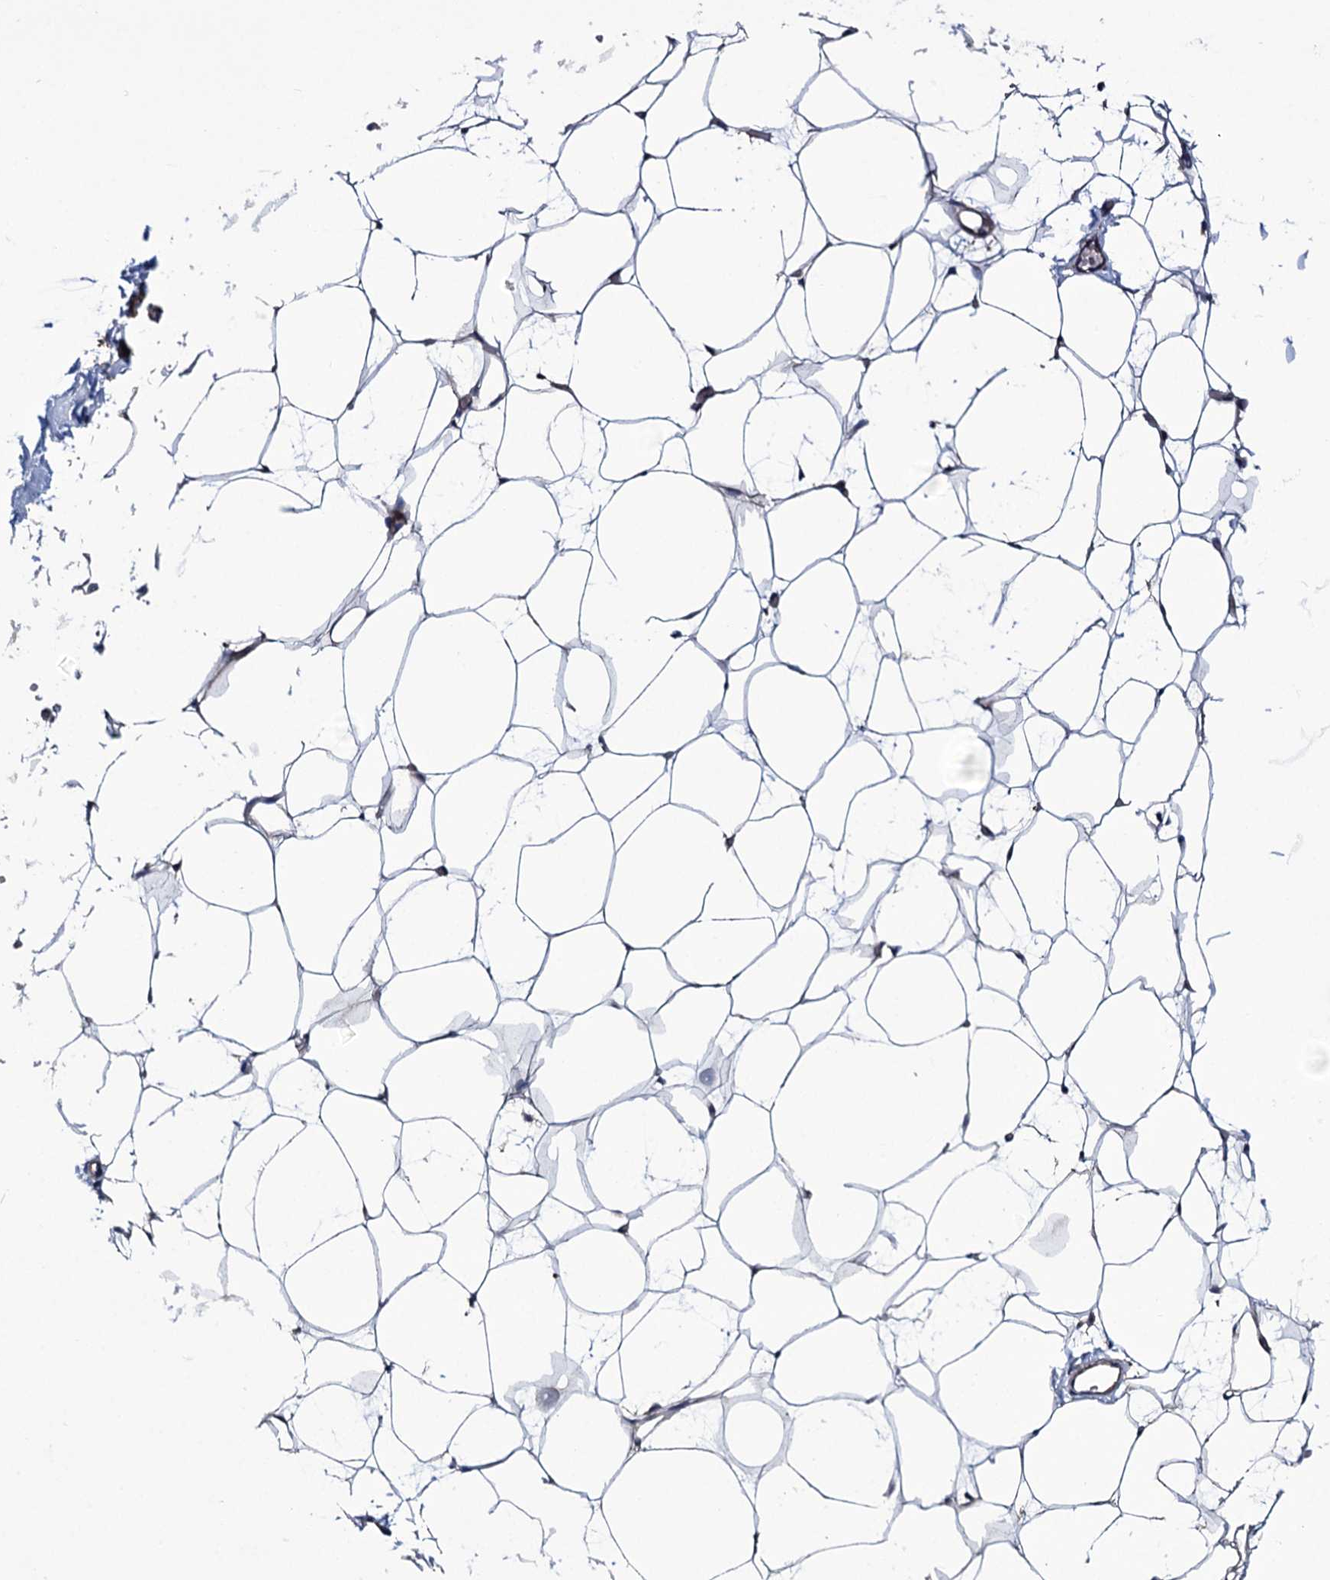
{"staining": {"intensity": "negative", "quantity": "none", "location": "none"}, "tissue": "adipose tissue", "cell_type": "Adipocytes", "image_type": "normal", "snomed": [{"axis": "morphology", "description": "Normal tissue, NOS"}, {"axis": "topography", "description": "Breast"}], "caption": "Immunohistochemistry (IHC) image of benign adipose tissue: adipose tissue stained with DAB exhibits no significant protein positivity in adipocytes.", "gene": "DEF6", "patient": {"sex": "female", "age": 23}}